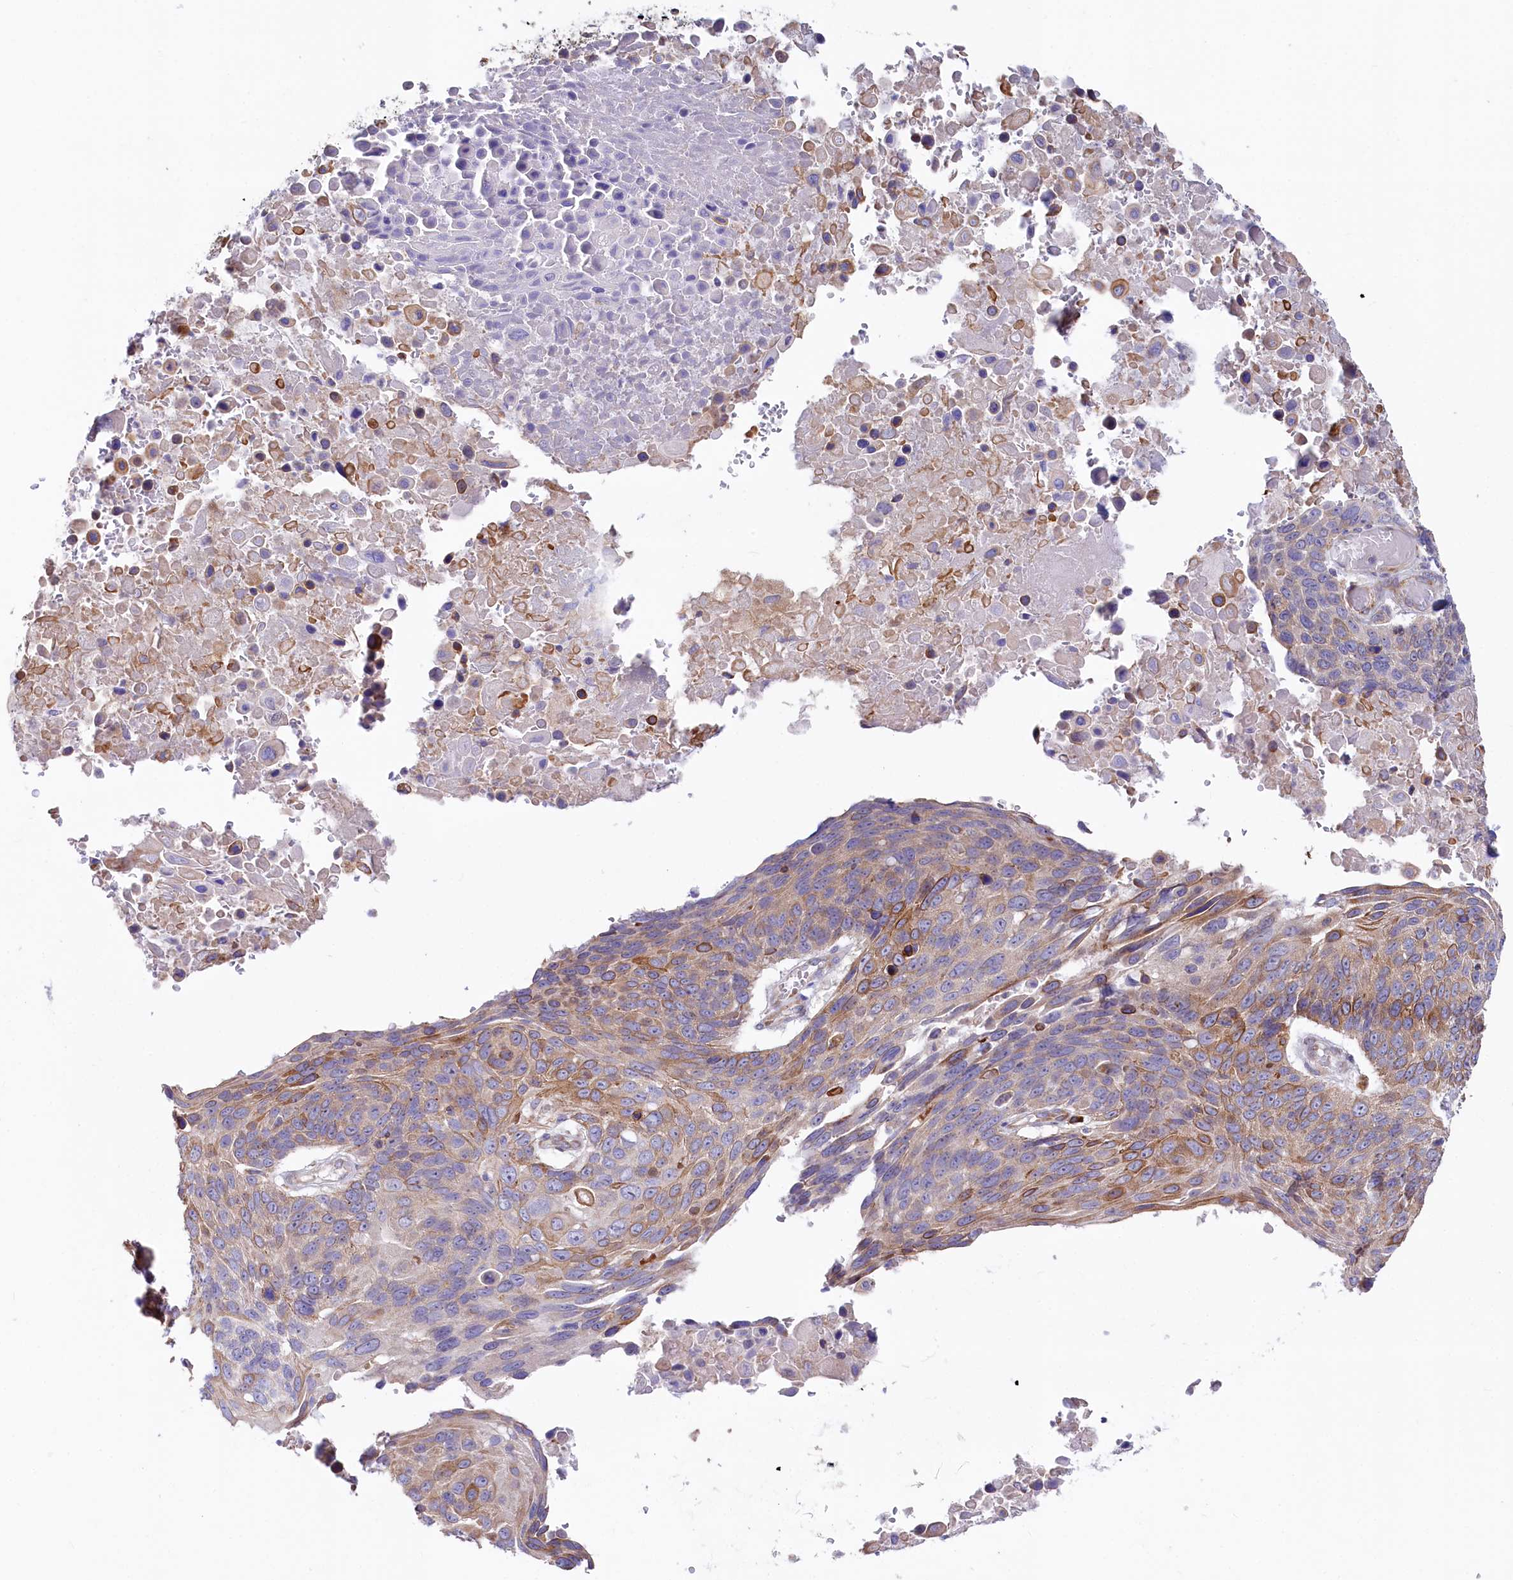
{"staining": {"intensity": "weak", "quantity": "25%-75%", "location": "cytoplasmic/membranous"}, "tissue": "lung cancer", "cell_type": "Tumor cells", "image_type": "cancer", "snomed": [{"axis": "morphology", "description": "Squamous cell carcinoma, NOS"}, {"axis": "topography", "description": "Lung"}], "caption": "Tumor cells show weak cytoplasmic/membranous positivity in approximately 25%-75% of cells in lung squamous cell carcinoma. (brown staining indicates protein expression, while blue staining denotes nuclei).", "gene": "CHID1", "patient": {"sex": "male", "age": 66}}